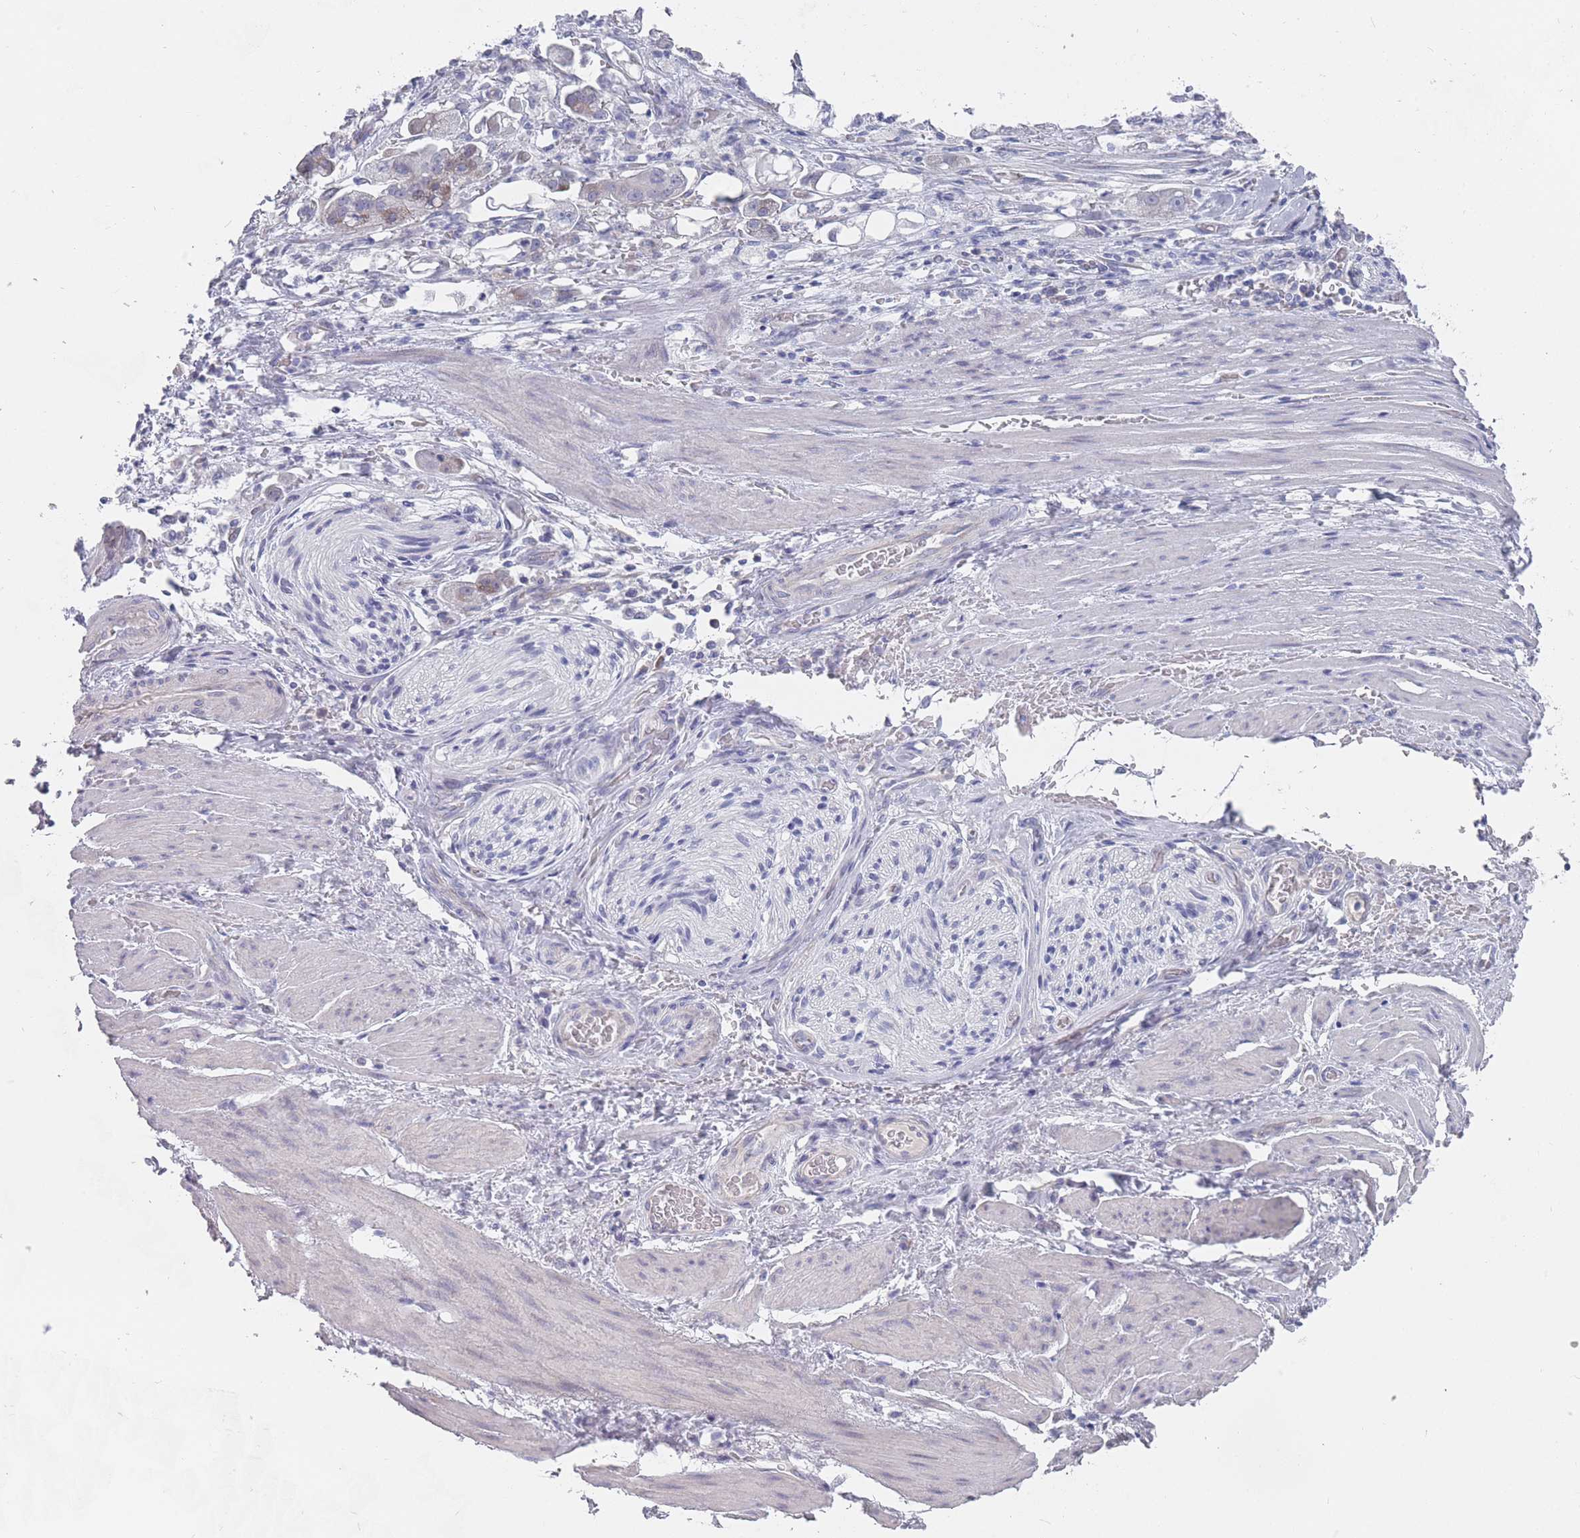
{"staining": {"intensity": "negative", "quantity": "none", "location": "none"}, "tissue": "stomach cancer", "cell_type": "Tumor cells", "image_type": "cancer", "snomed": [{"axis": "morphology", "description": "Adenocarcinoma, NOS"}, {"axis": "topography", "description": "Stomach"}], "caption": "There is no significant staining in tumor cells of stomach cancer.", "gene": "PIGU", "patient": {"sex": "male", "age": 62}}